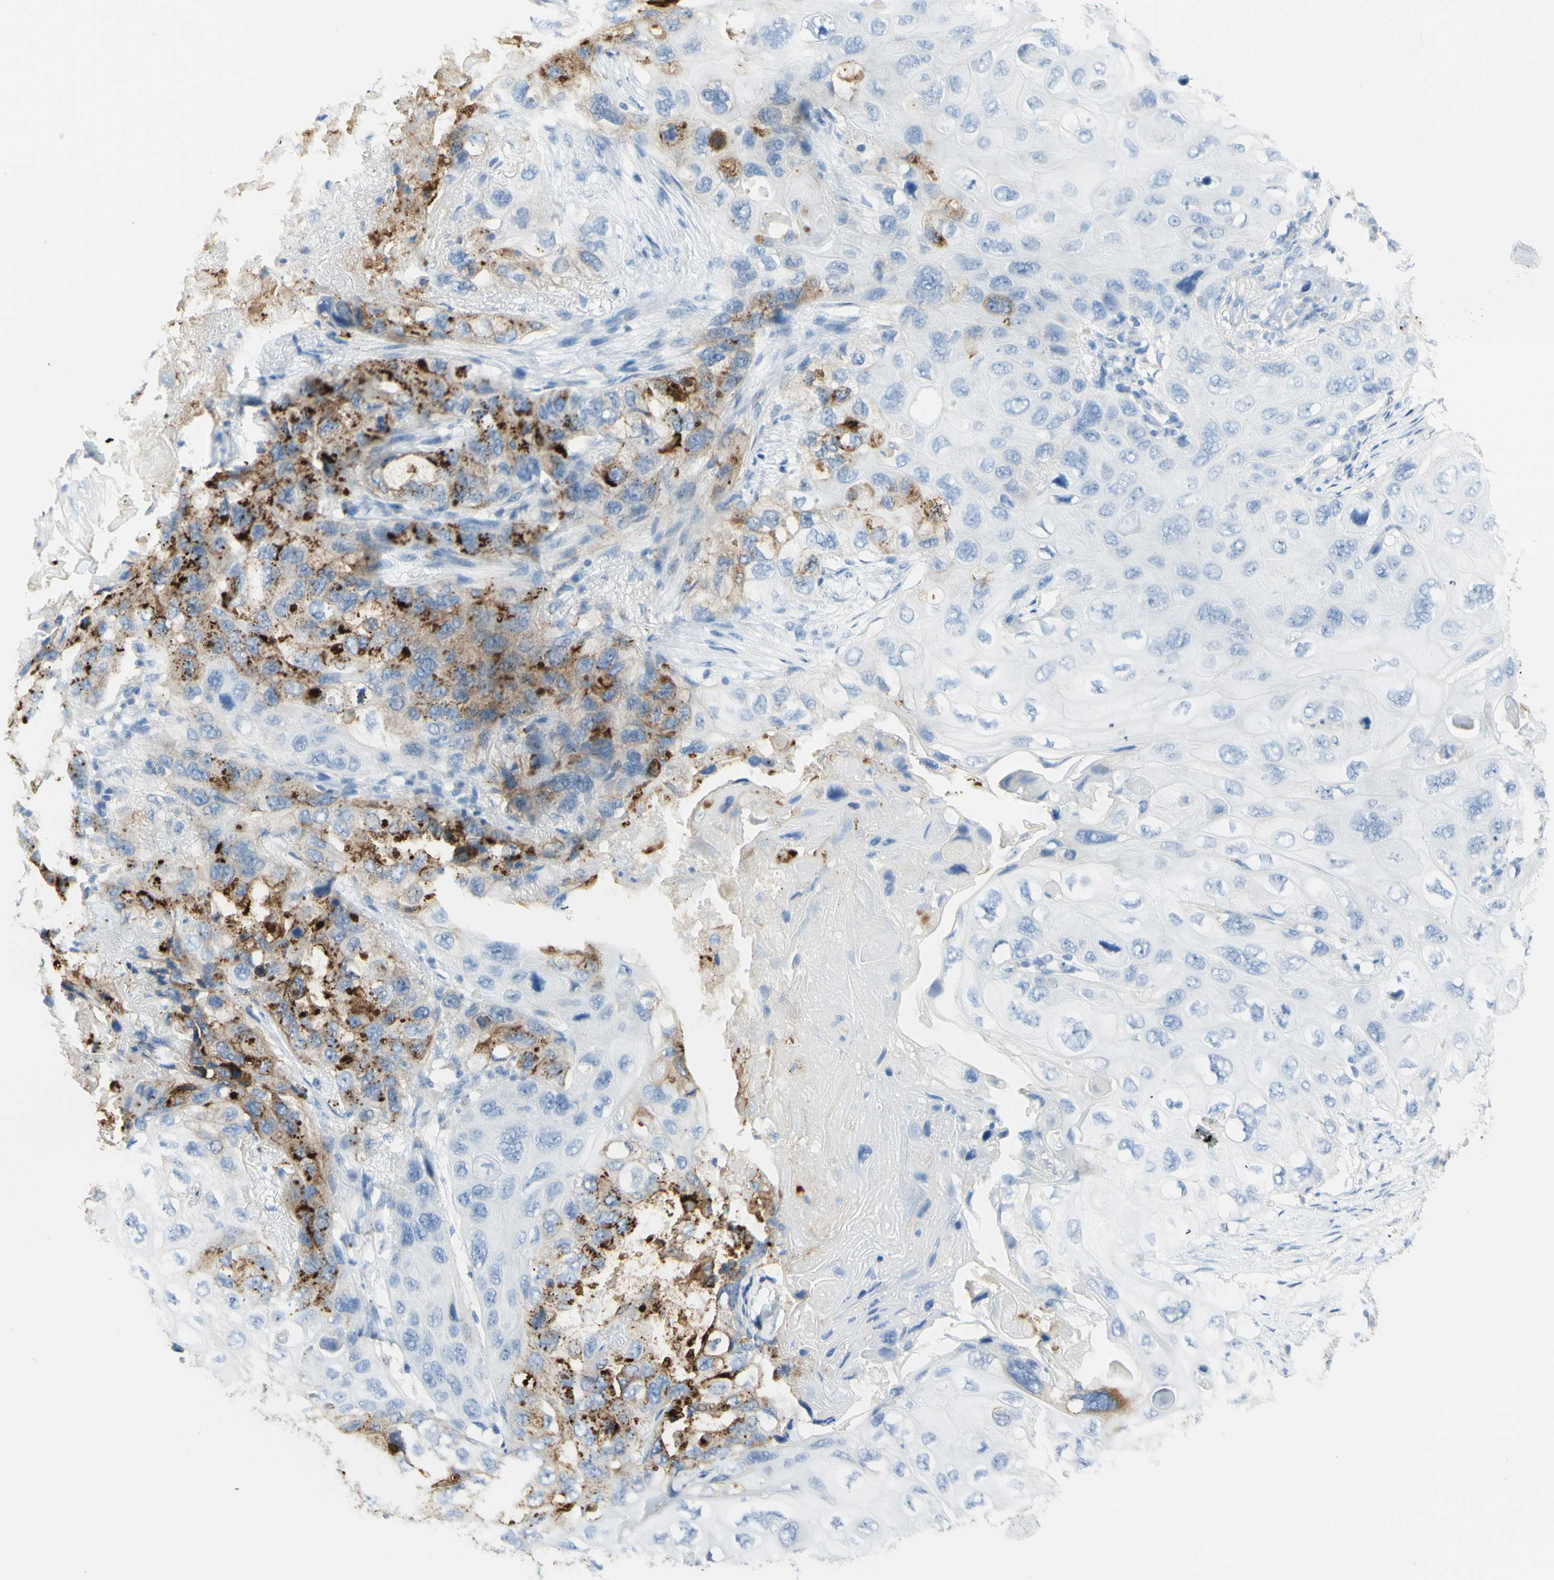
{"staining": {"intensity": "strong", "quantity": "25%-75%", "location": "cytoplasmic/membranous"}, "tissue": "lung cancer", "cell_type": "Tumor cells", "image_type": "cancer", "snomed": [{"axis": "morphology", "description": "Squamous cell carcinoma, NOS"}, {"axis": "topography", "description": "Lung"}], "caption": "A high-resolution image shows immunohistochemistry staining of lung squamous cell carcinoma, which displays strong cytoplasmic/membranous expression in approximately 25%-75% of tumor cells. (Brightfield microscopy of DAB IHC at high magnification).", "gene": "TSPAN1", "patient": {"sex": "female", "age": 73}}